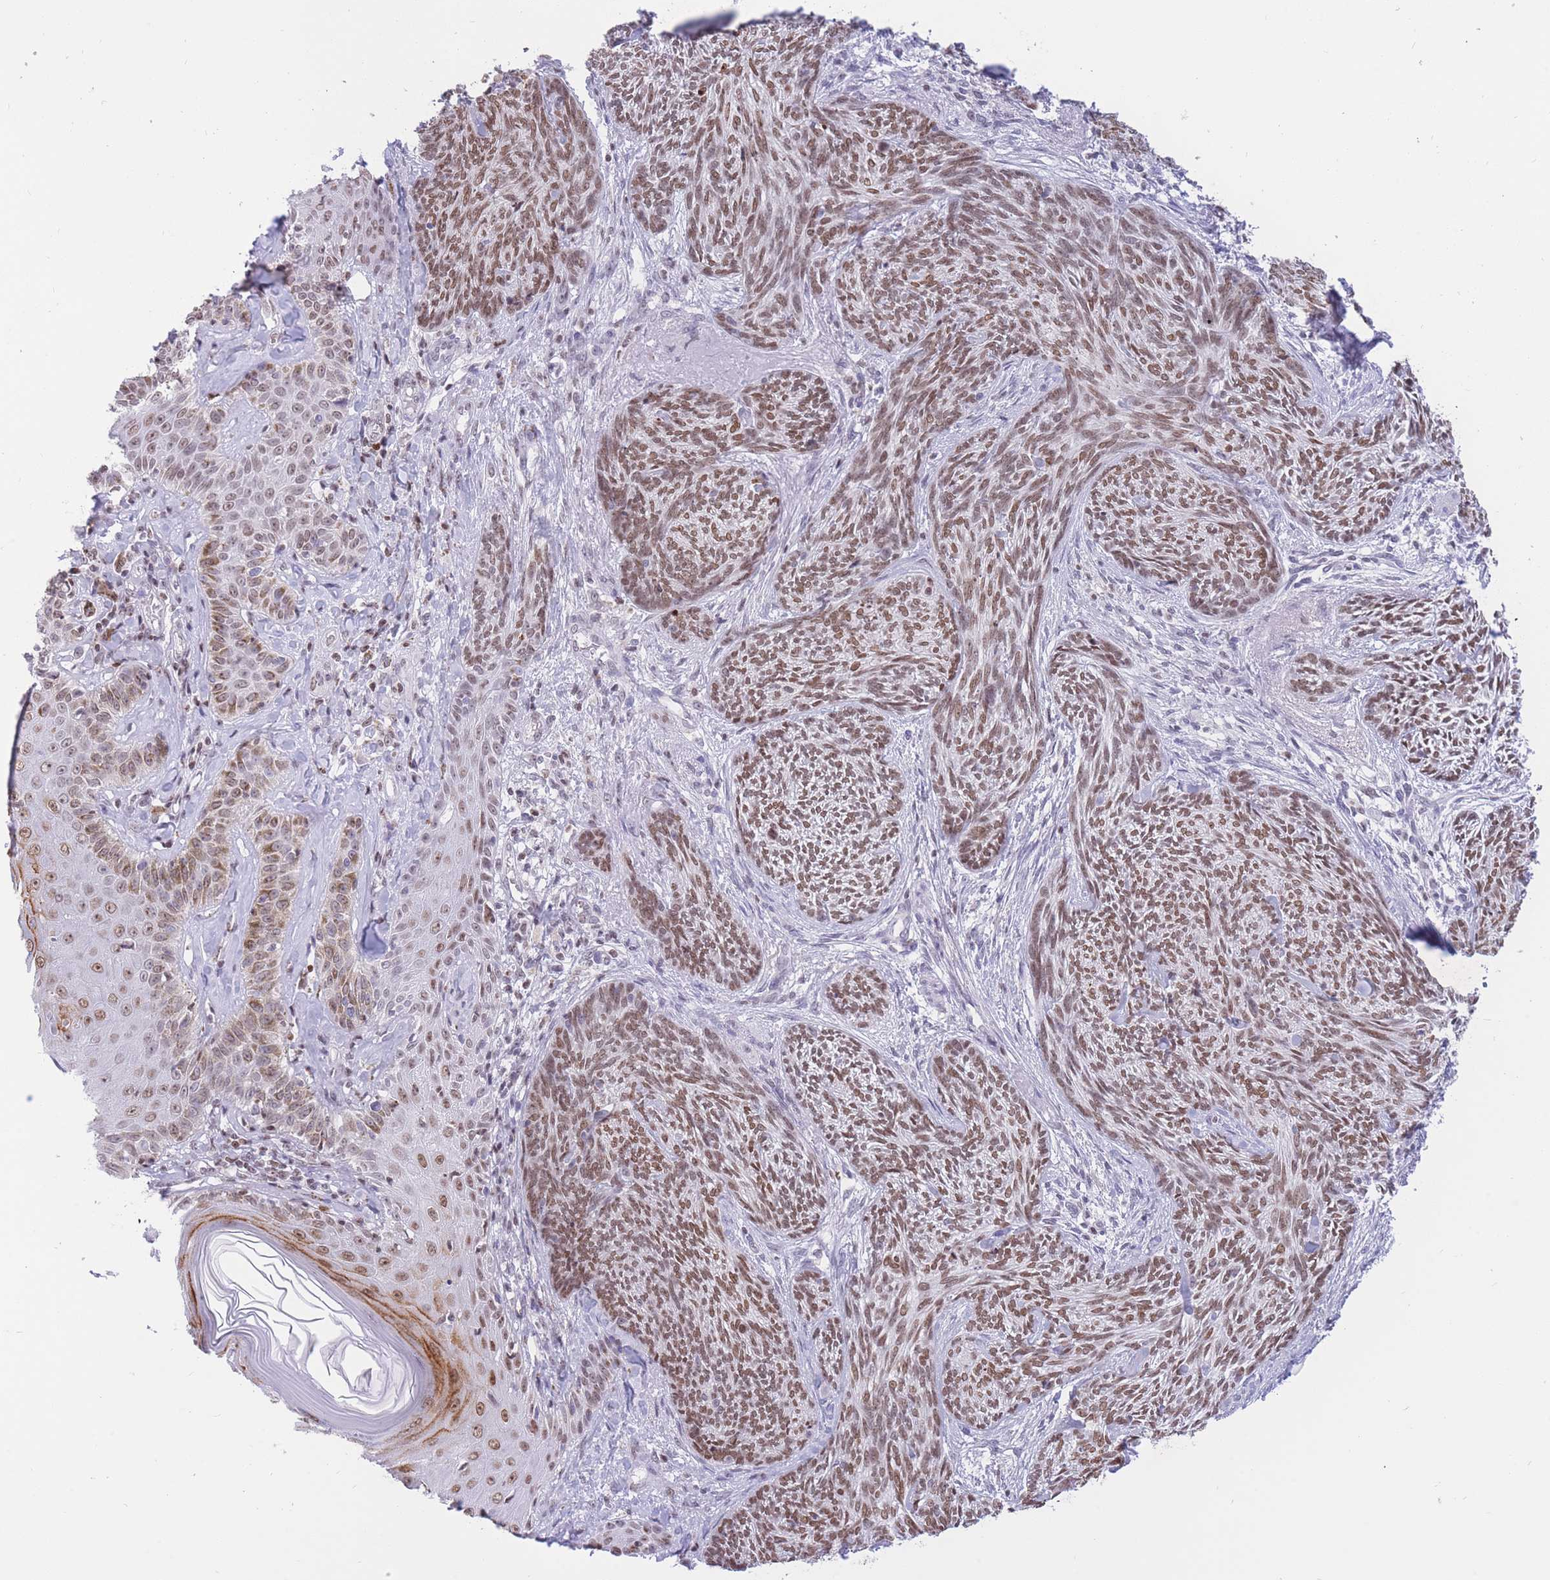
{"staining": {"intensity": "moderate", "quantity": ">75%", "location": "nuclear"}, "tissue": "skin cancer", "cell_type": "Tumor cells", "image_type": "cancer", "snomed": [{"axis": "morphology", "description": "Basal cell carcinoma"}, {"axis": "topography", "description": "Skin"}], "caption": "Tumor cells exhibit moderate nuclear expression in about >75% of cells in basal cell carcinoma (skin). Nuclei are stained in blue.", "gene": "HMGN1", "patient": {"sex": "male", "age": 73}}